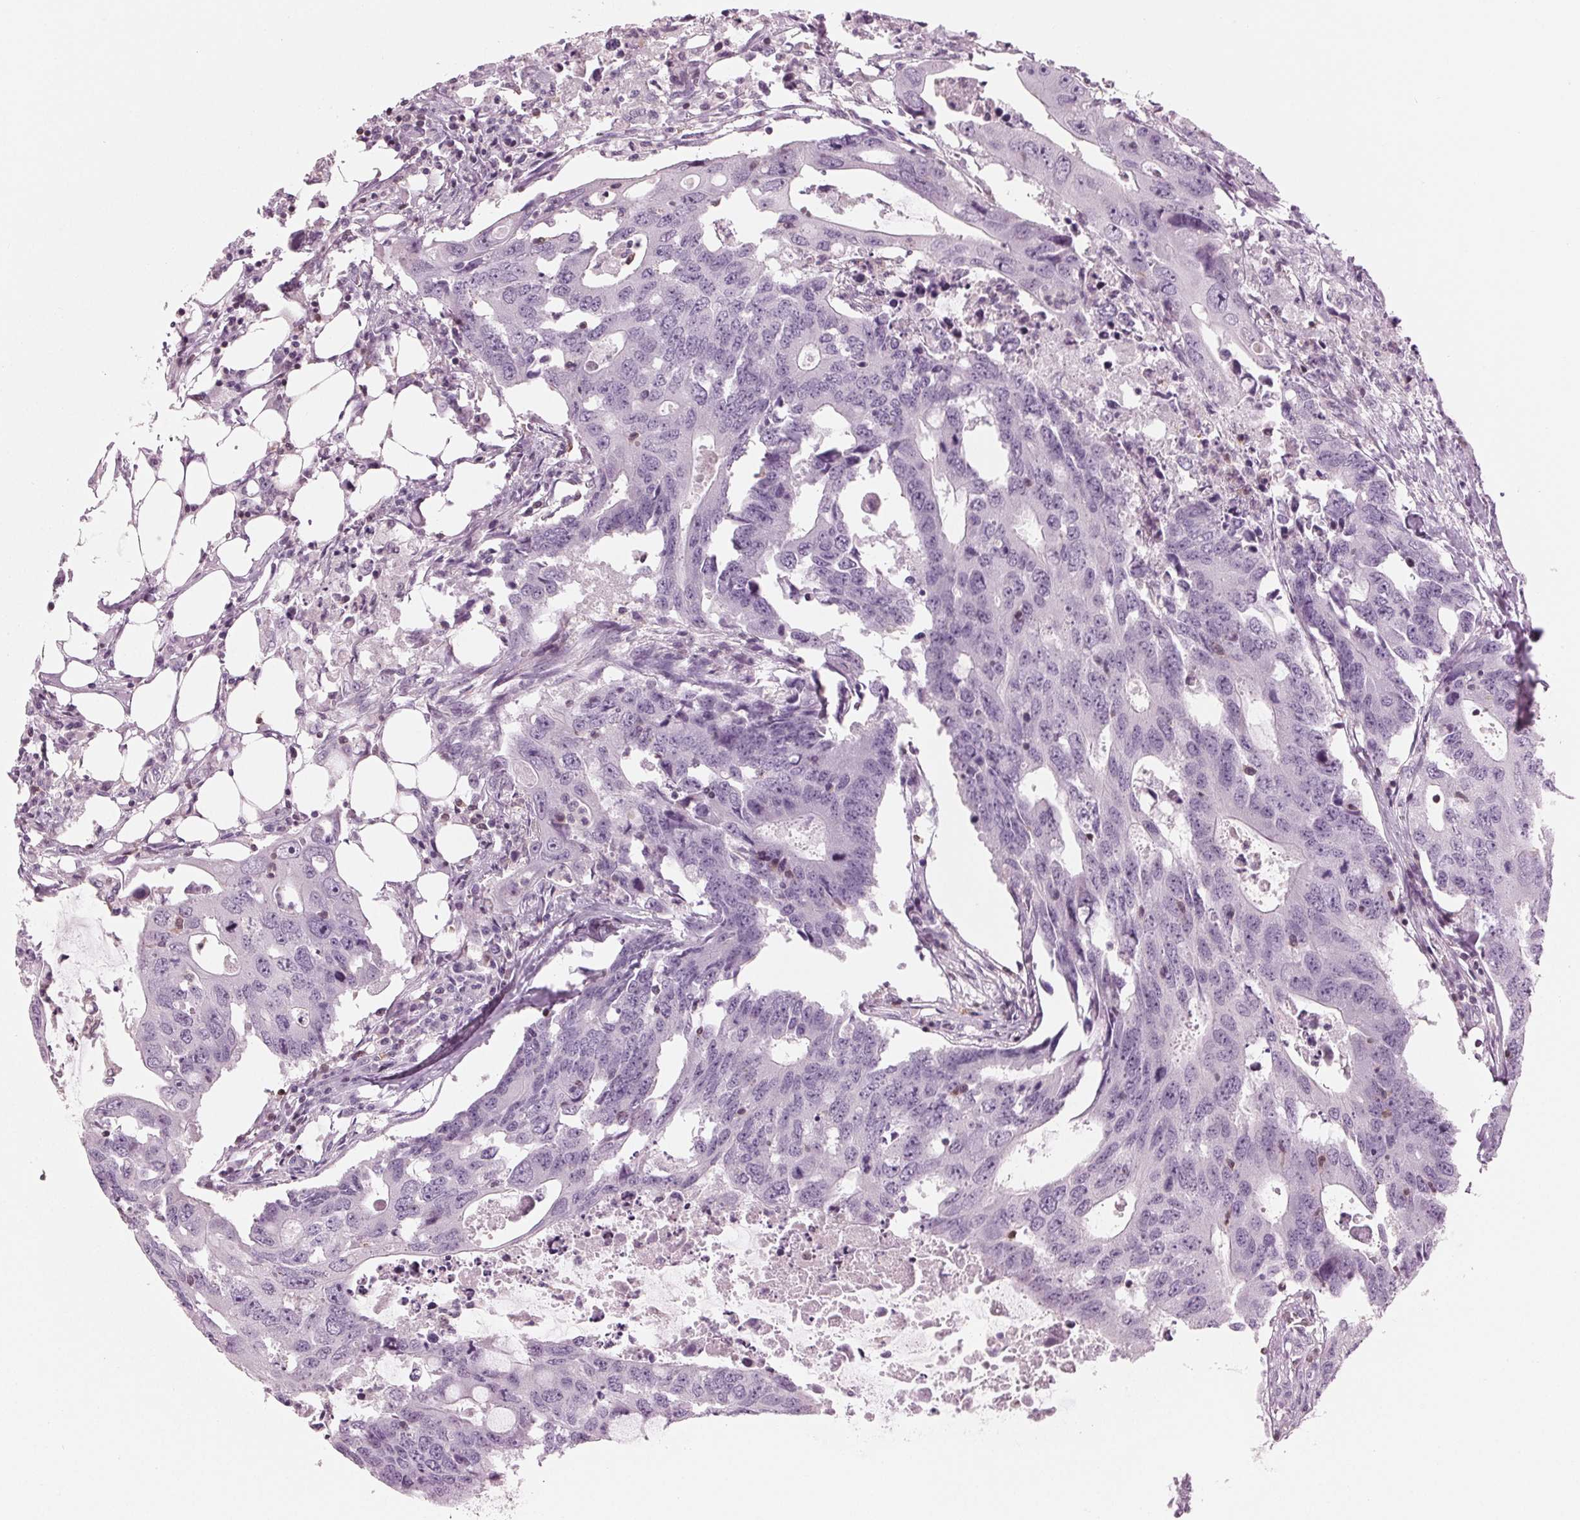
{"staining": {"intensity": "negative", "quantity": "none", "location": "none"}, "tissue": "colorectal cancer", "cell_type": "Tumor cells", "image_type": "cancer", "snomed": [{"axis": "morphology", "description": "Adenocarcinoma, NOS"}, {"axis": "topography", "description": "Colon"}], "caption": "An image of colorectal cancer stained for a protein reveals no brown staining in tumor cells. Nuclei are stained in blue.", "gene": "BTLA", "patient": {"sex": "male", "age": 71}}